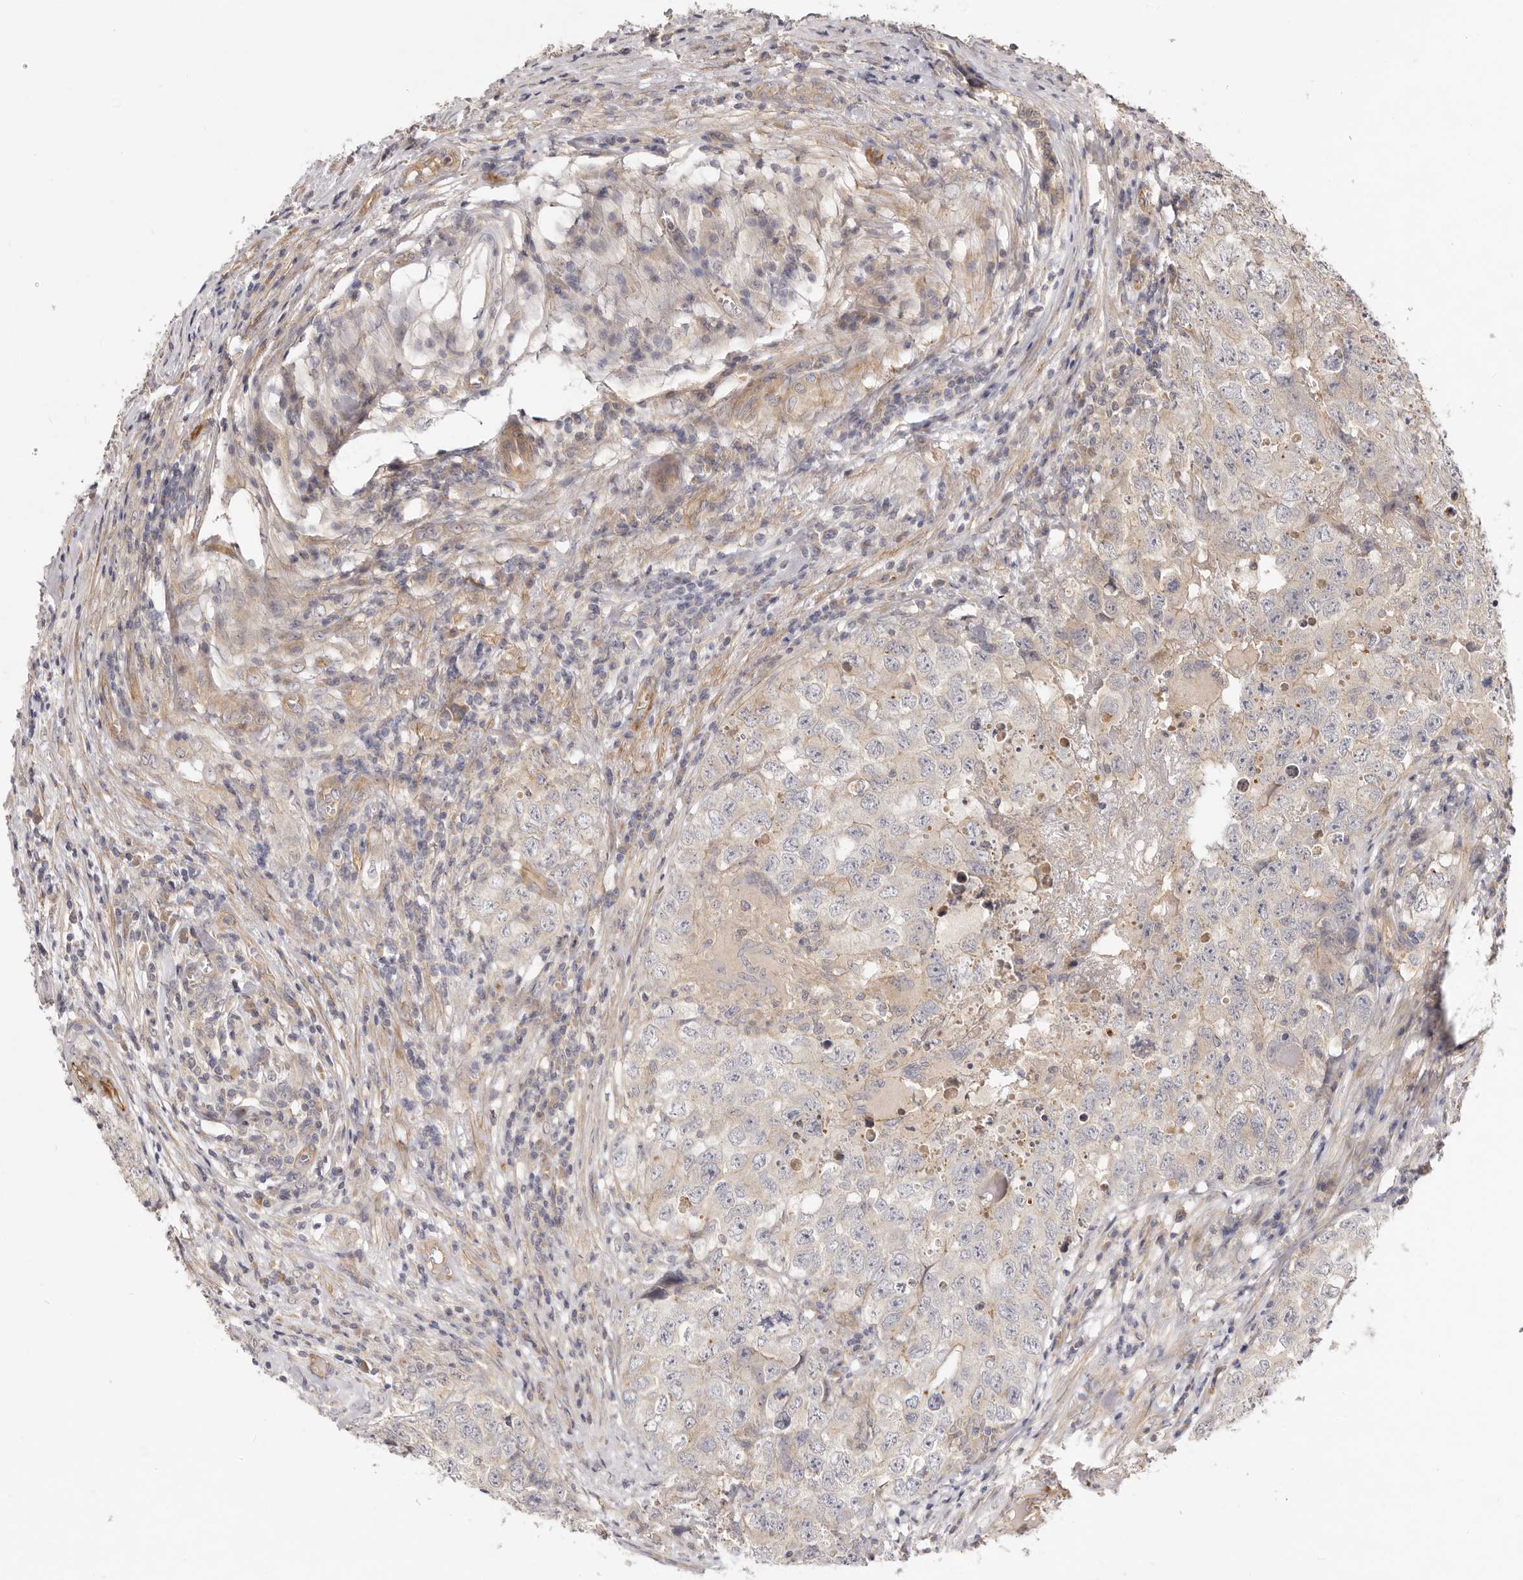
{"staining": {"intensity": "negative", "quantity": "none", "location": "none"}, "tissue": "testis cancer", "cell_type": "Tumor cells", "image_type": "cancer", "snomed": [{"axis": "morphology", "description": "Seminoma, NOS"}, {"axis": "morphology", "description": "Carcinoma, Embryonal, NOS"}, {"axis": "topography", "description": "Testis"}], "caption": "An image of human testis embryonal carcinoma is negative for staining in tumor cells.", "gene": "ADAMTS9", "patient": {"sex": "male", "age": 43}}